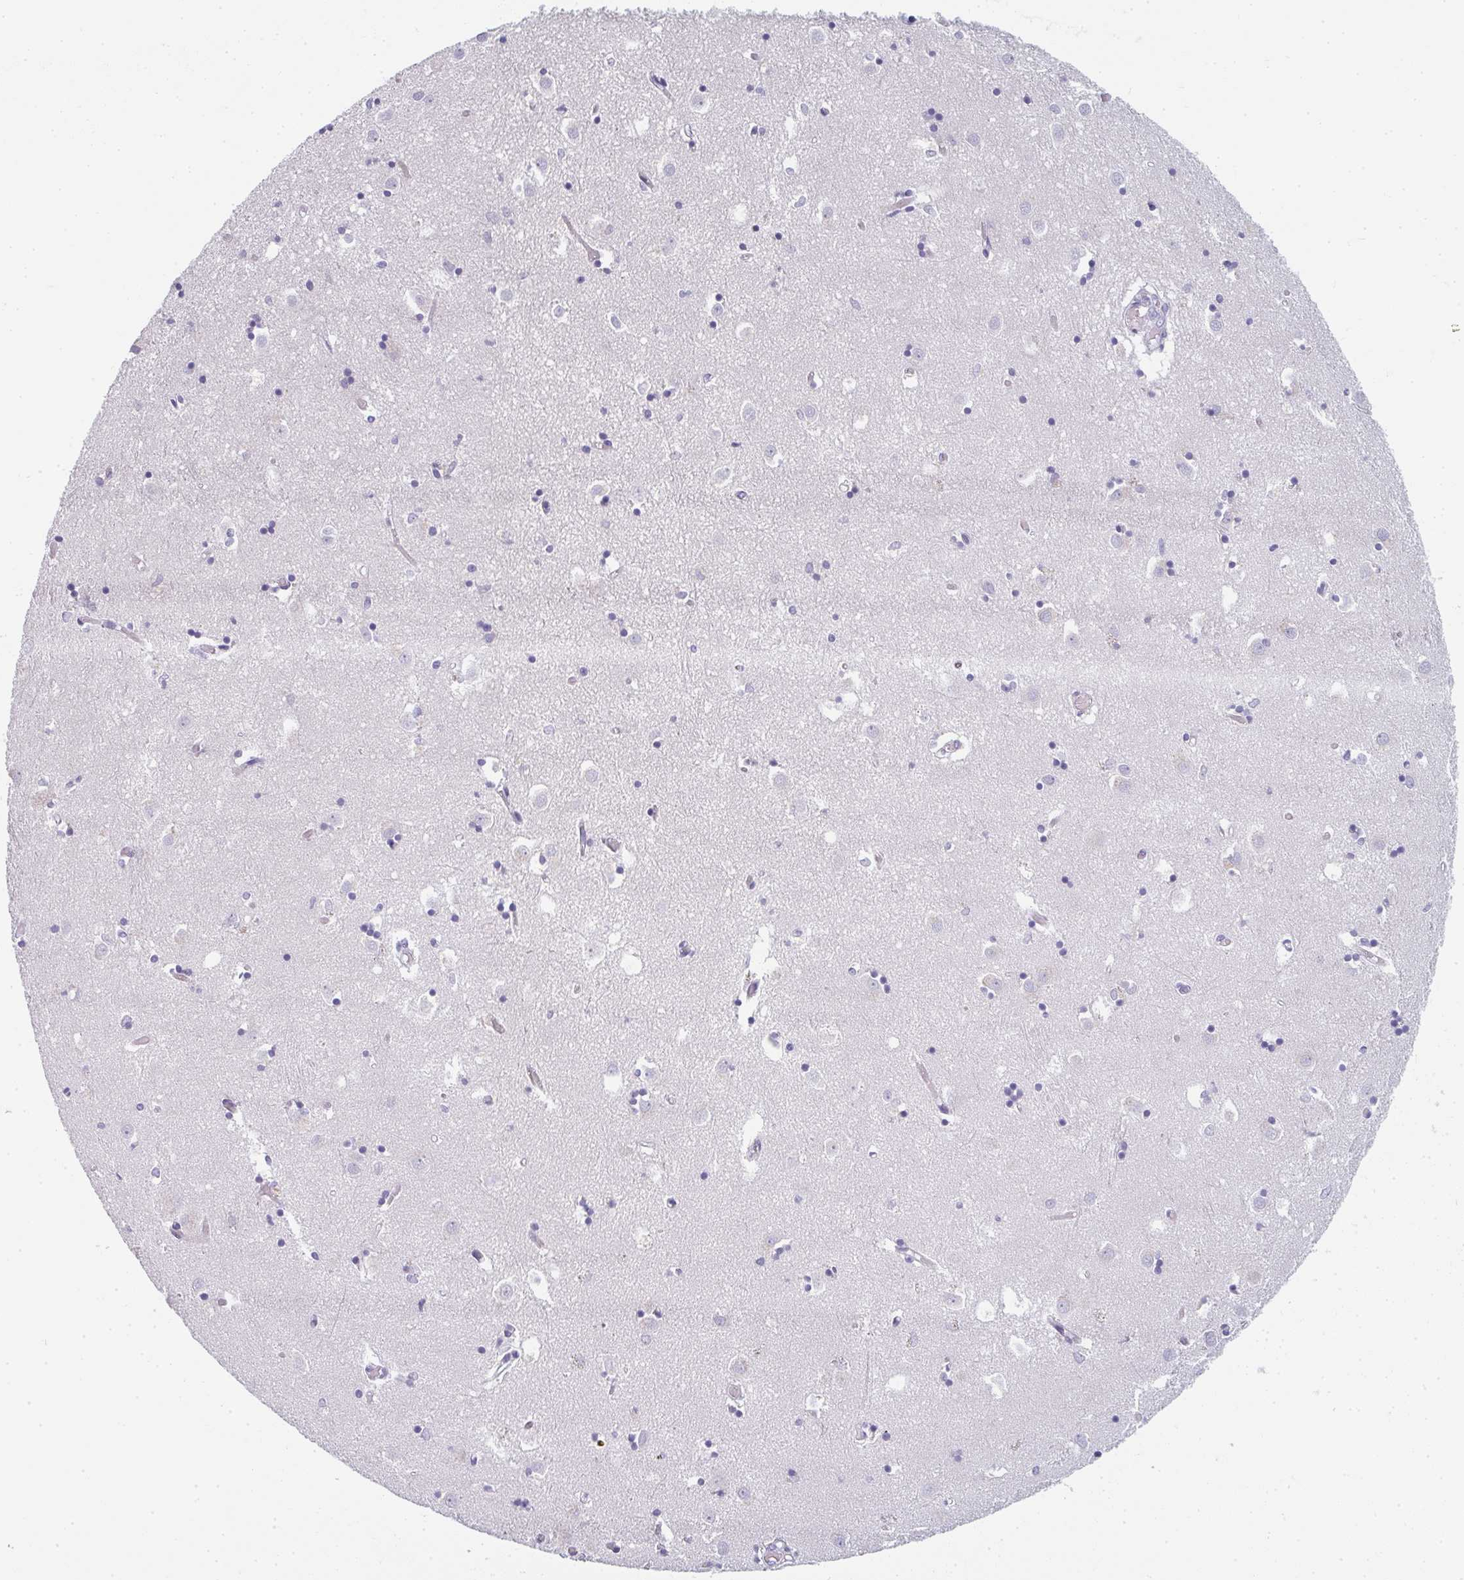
{"staining": {"intensity": "negative", "quantity": "none", "location": "none"}, "tissue": "caudate", "cell_type": "Glial cells", "image_type": "normal", "snomed": [{"axis": "morphology", "description": "Normal tissue, NOS"}, {"axis": "topography", "description": "Lateral ventricle wall"}], "caption": "This is a photomicrograph of IHC staining of unremarkable caudate, which shows no staining in glial cells.", "gene": "NEU2", "patient": {"sex": "male", "age": 70}}